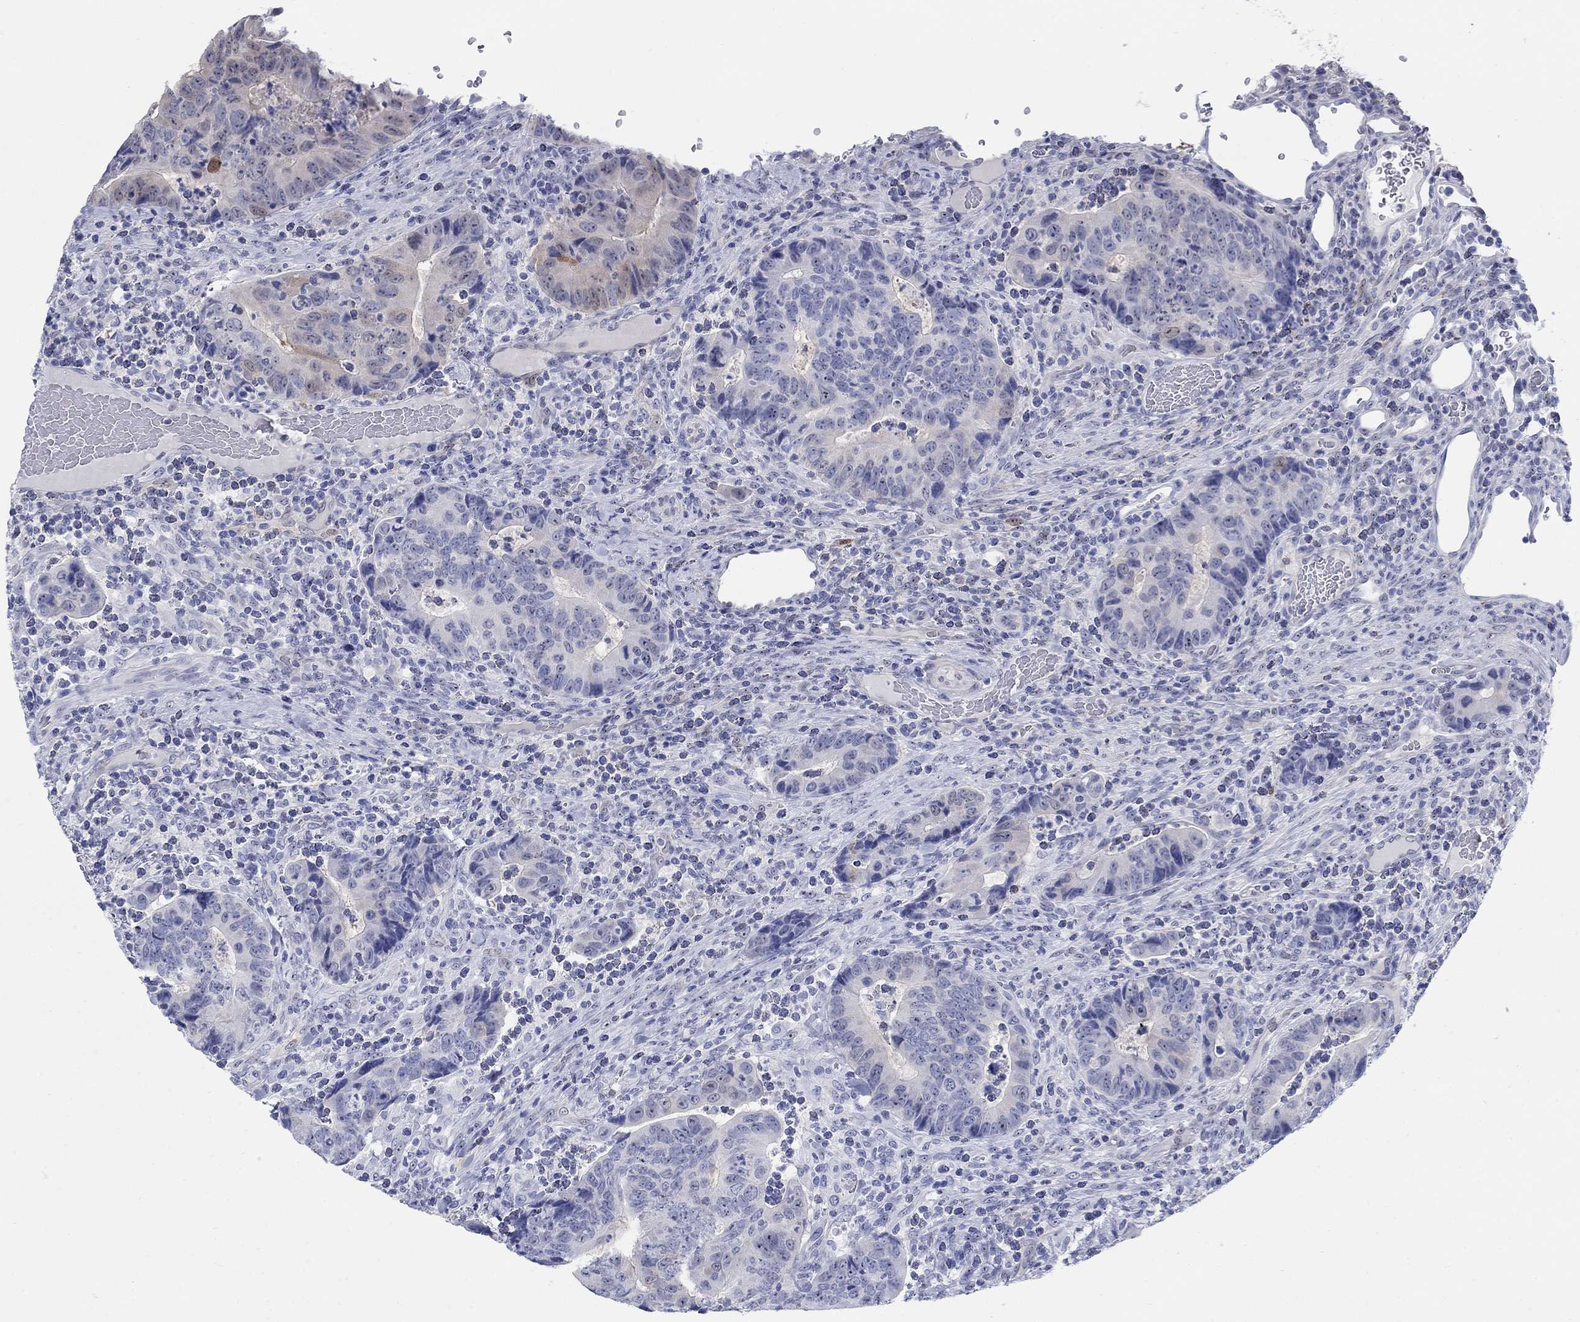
{"staining": {"intensity": "negative", "quantity": "none", "location": "none"}, "tissue": "colorectal cancer", "cell_type": "Tumor cells", "image_type": "cancer", "snomed": [{"axis": "morphology", "description": "Adenocarcinoma, NOS"}, {"axis": "topography", "description": "Colon"}], "caption": "Photomicrograph shows no protein expression in tumor cells of adenocarcinoma (colorectal) tissue.", "gene": "AKR1C2", "patient": {"sex": "female", "age": 56}}